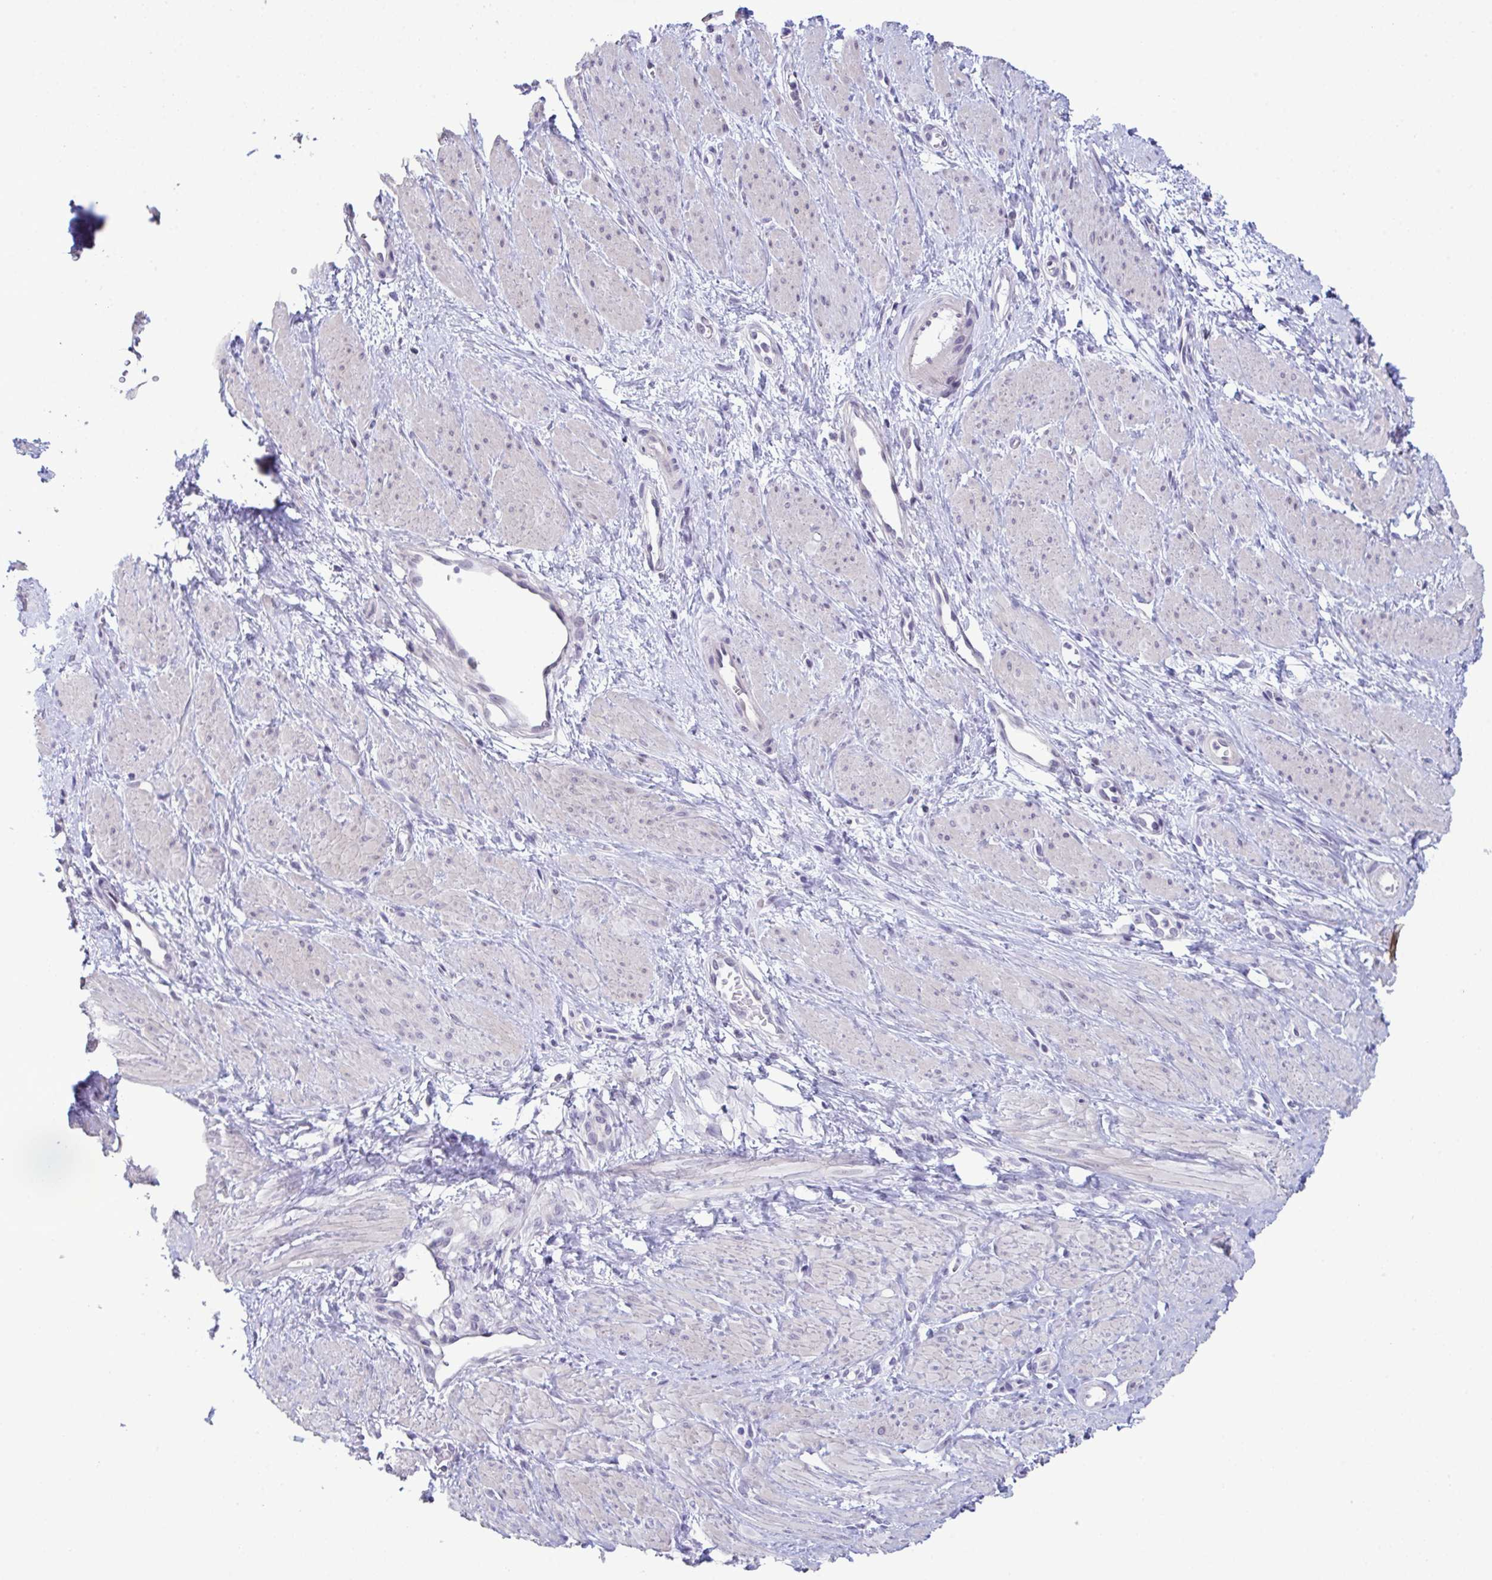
{"staining": {"intensity": "negative", "quantity": "none", "location": "none"}, "tissue": "smooth muscle", "cell_type": "Smooth muscle cells", "image_type": "normal", "snomed": [{"axis": "morphology", "description": "Normal tissue, NOS"}, {"axis": "topography", "description": "Smooth muscle"}, {"axis": "topography", "description": "Uterus"}], "caption": "The micrograph reveals no staining of smooth muscle cells in normal smooth muscle.", "gene": "ATP6V0D2", "patient": {"sex": "female", "age": 39}}